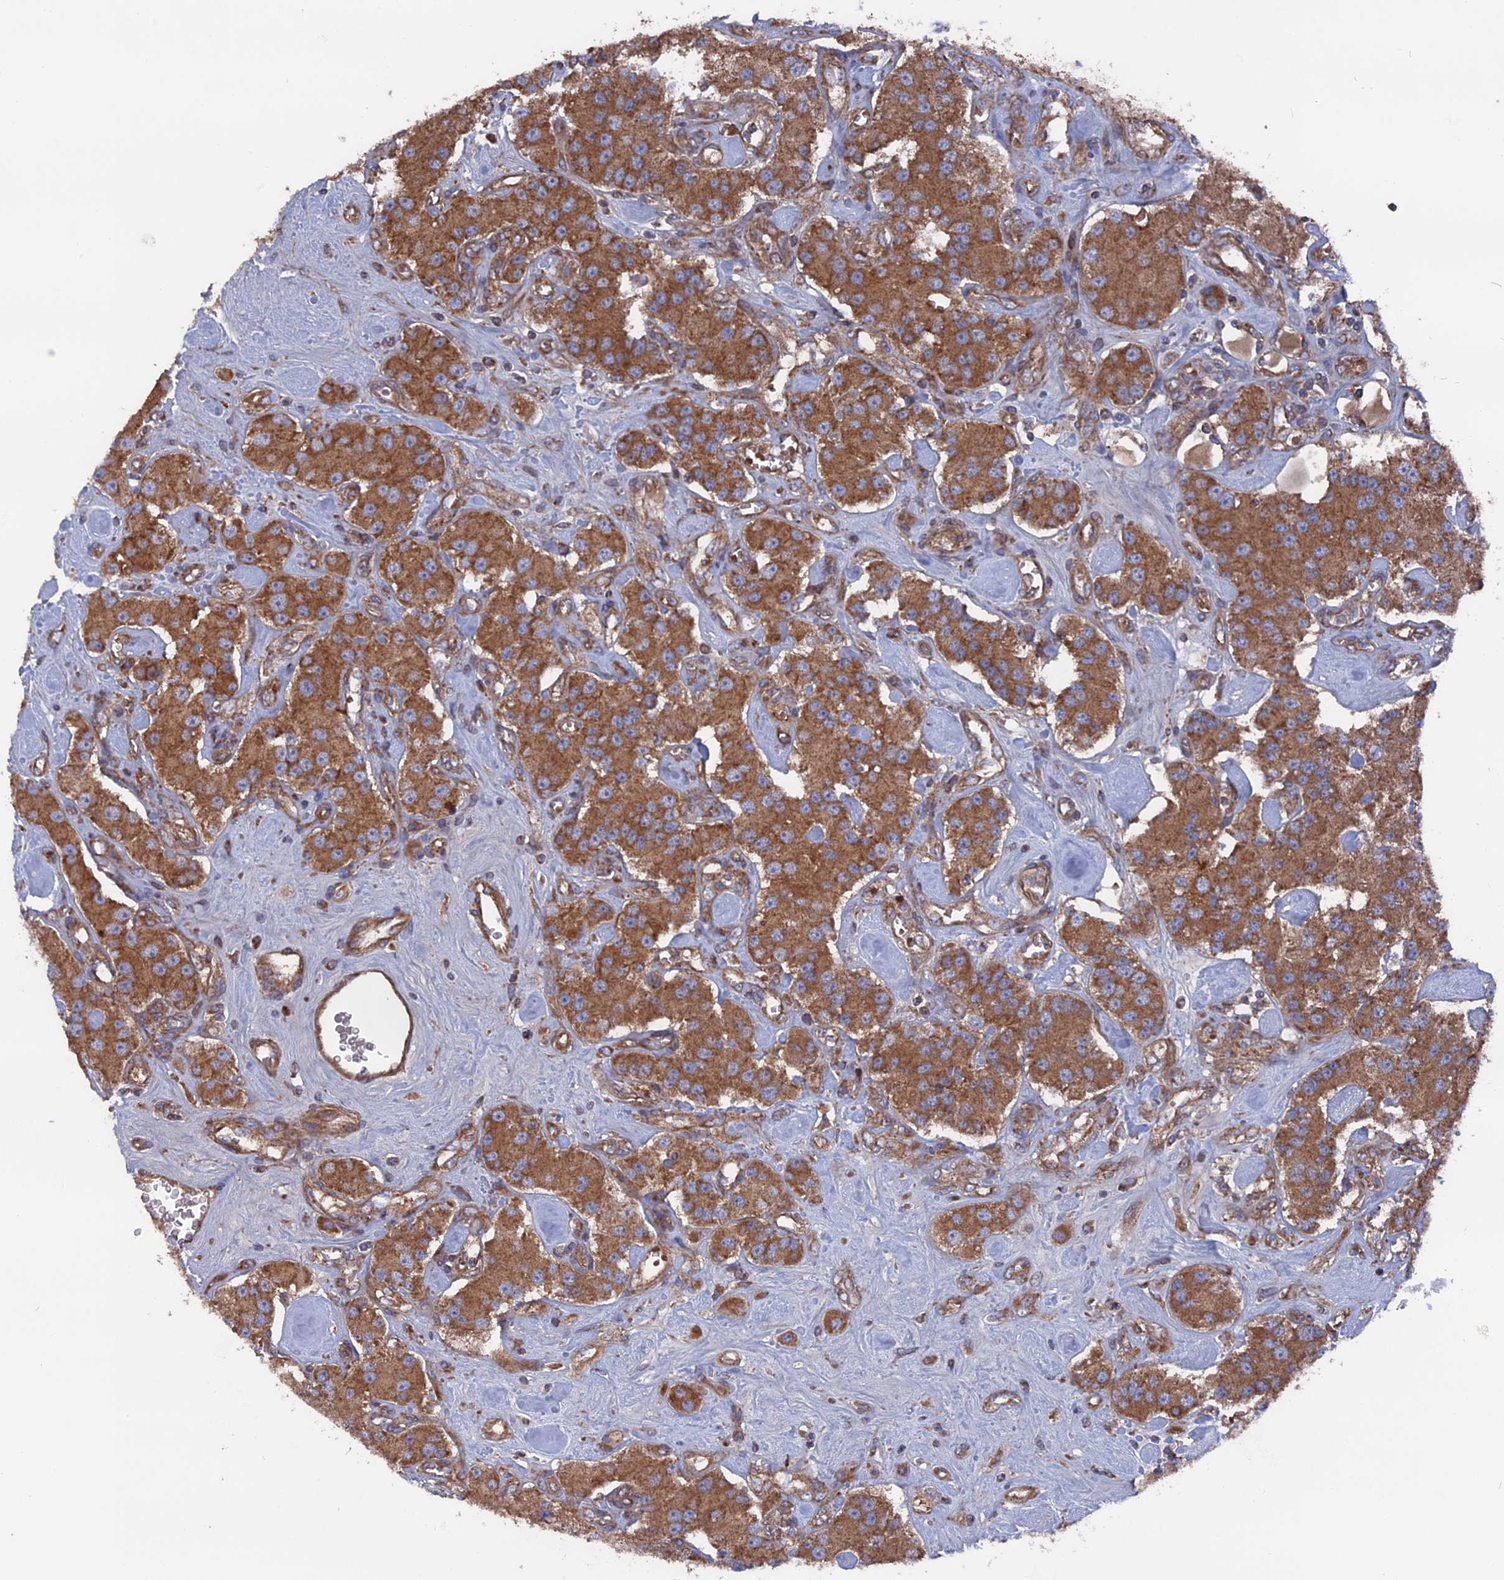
{"staining": {"intensity": "moderate", "quantity": ">75%", "location": "cytoplasmic/membranous"}, "tissue": "carcinoid", "cell_type": "Tumor cells", "image_type": "cancer", "snomed": [{"axis": "morphology", "description": "Carcinoid, malignant, NOS"}, {"axis": "topography", "description": "Pancreas"}], "caption": "The immunohistochemical stain shows moderate cytoplasmic/membranous expression in tumor cells of carcinoid tissue. Nuclei are stained in blue.", "gene": "TELO2", "patient": {"sex": "male", "age": 41}}